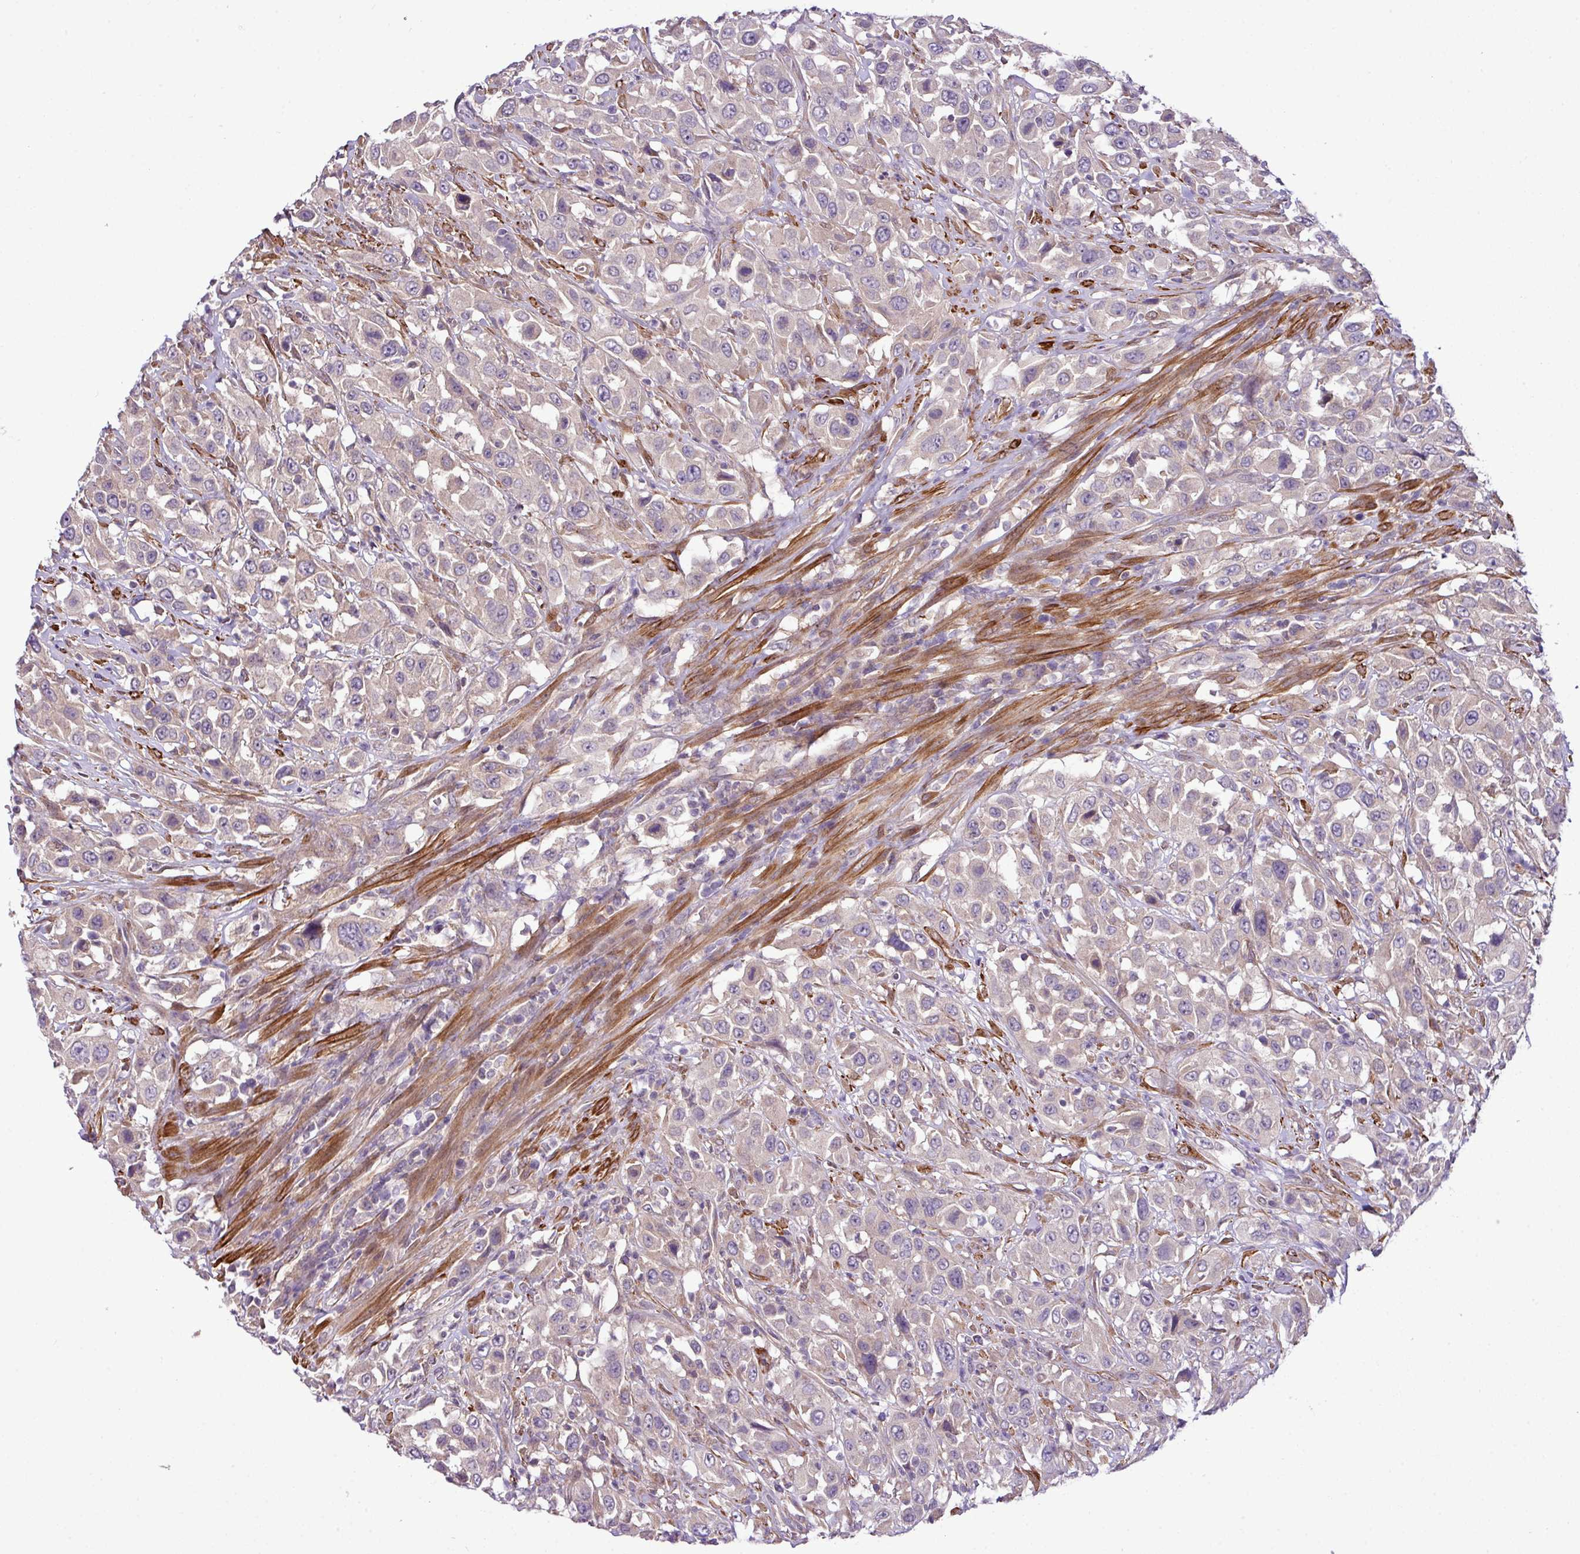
{"staining": {"intensity": "moderate", "quantity": "25%-75%", "location": "cytoplasmic/membranous"}, "tissue": "urothelial cancer", "cell_type": "Tumor cells", "image_type": "cancer", "snomed": [{"axis": "morphology", "description": "Urothelial carcinoma, High grade"}, {"axis": "topography", "description": "Urinary bladder"}], "caption": "Human urothelial cancer stained with a brown dye shows moderate cytoplasmic/membranous positive positivity in approximately 25%-75% of tumor cells.", "gene": "XIAP", "patient": {"sex": "male", "age": 61}}